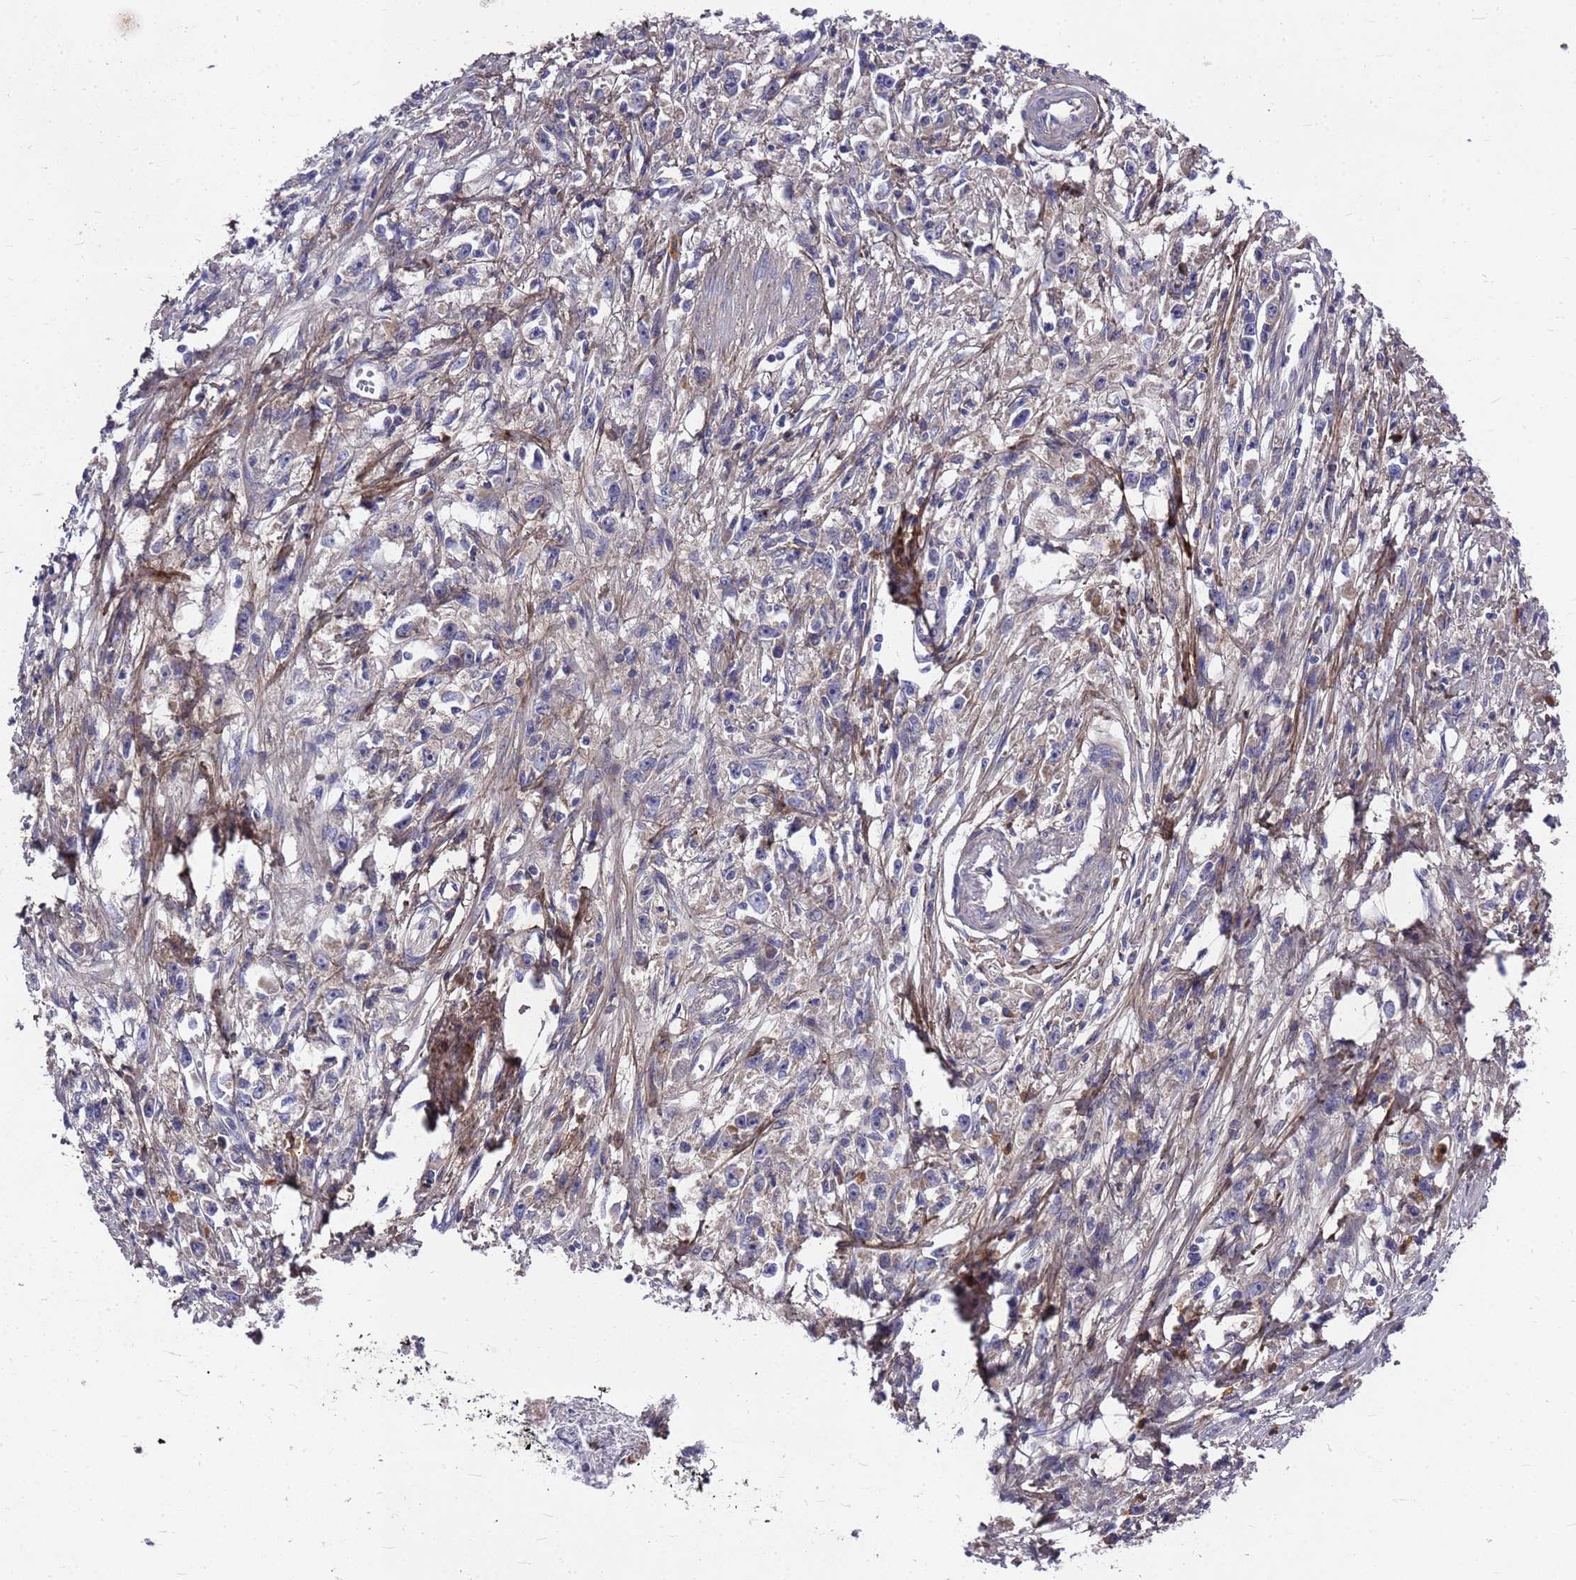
{"staining": {"intensity": "negative", "quantity": "none", "location": "none"}, "tissue": "stomach cancer", "cell_type": "Tumor cells", "image_type": "cancer", "snomed": [{"axis": "morphology", "description": "Adenocarcinoma, NOS"}, {"axis": "topography", "description": "Stomach"}], "caption": "Immunohistochemical staining of human adenocarcinoma (stomach) exhibits no significant staining in tumor cells. The staining was performed using DAB to visualize the protein expression in brown, while the nuclei were stained in blue with hematoxylin (Magnification: 20x).", "gene": "ZNF717", "patient": {"sex": "female", "age": 59}}